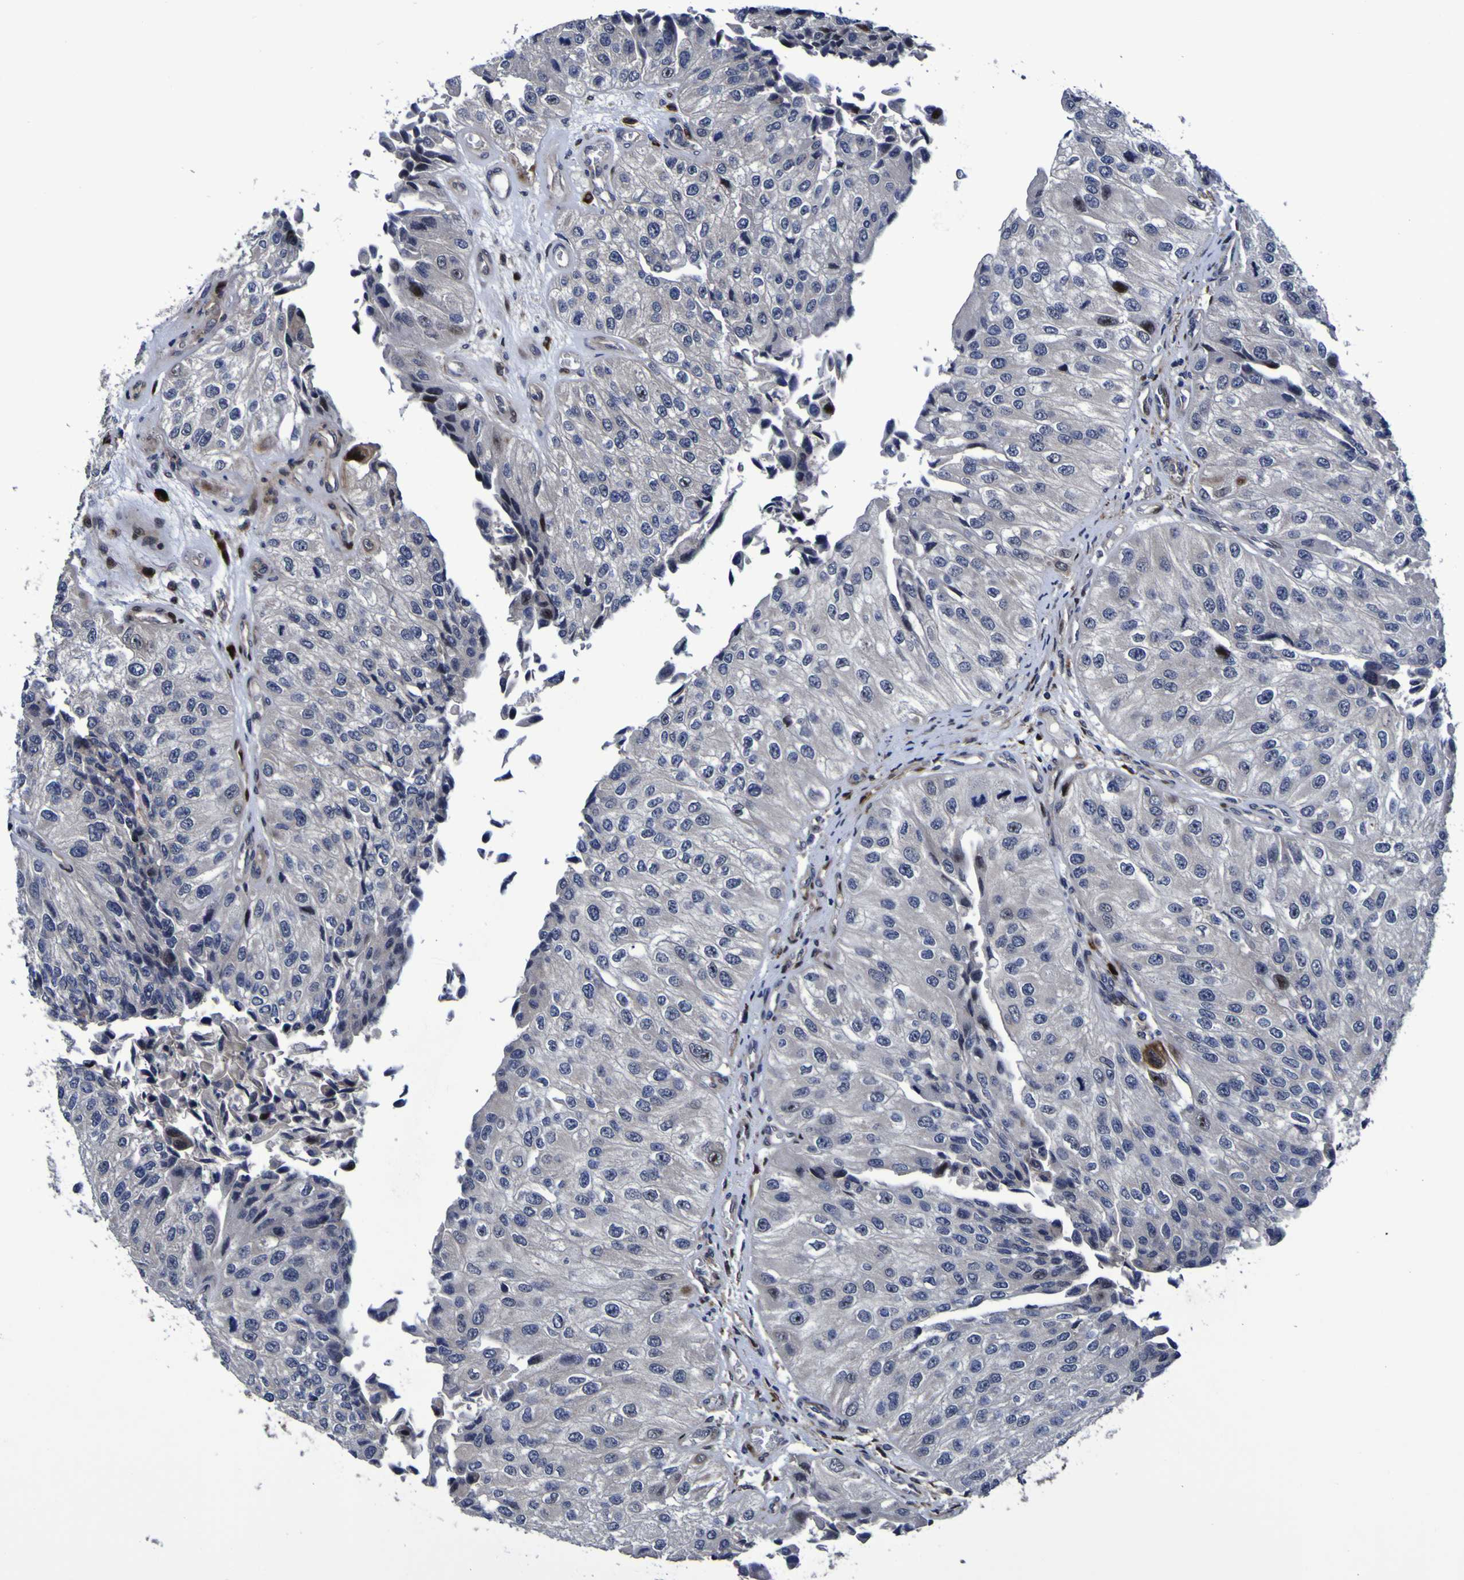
{"staining": {"intensity": "moderate", "quantity": "<25%", "location": "cytoplasmic/membranous,nuclear"}, "tissue": "urothelial cancer", "cell_type": "Tumor cells", "image_type": "cancer", "snomed": [{"axis": "morphology", "description": "Urothelial carcinoma, High grade"}, {"axis": "topography", "description": "Kidney"}, {"axis": "topography", "description": "Urinary bladder"}], "caption": "Protein expression by immunohistochemistry exhibits moderate cytoplasmic/membranous and nuclear staining in about <25% of tumor cells in urothelial carcinoma (high-grade).", "gene": "MGLL", "patient": {"sex": "male", "age": 77}}